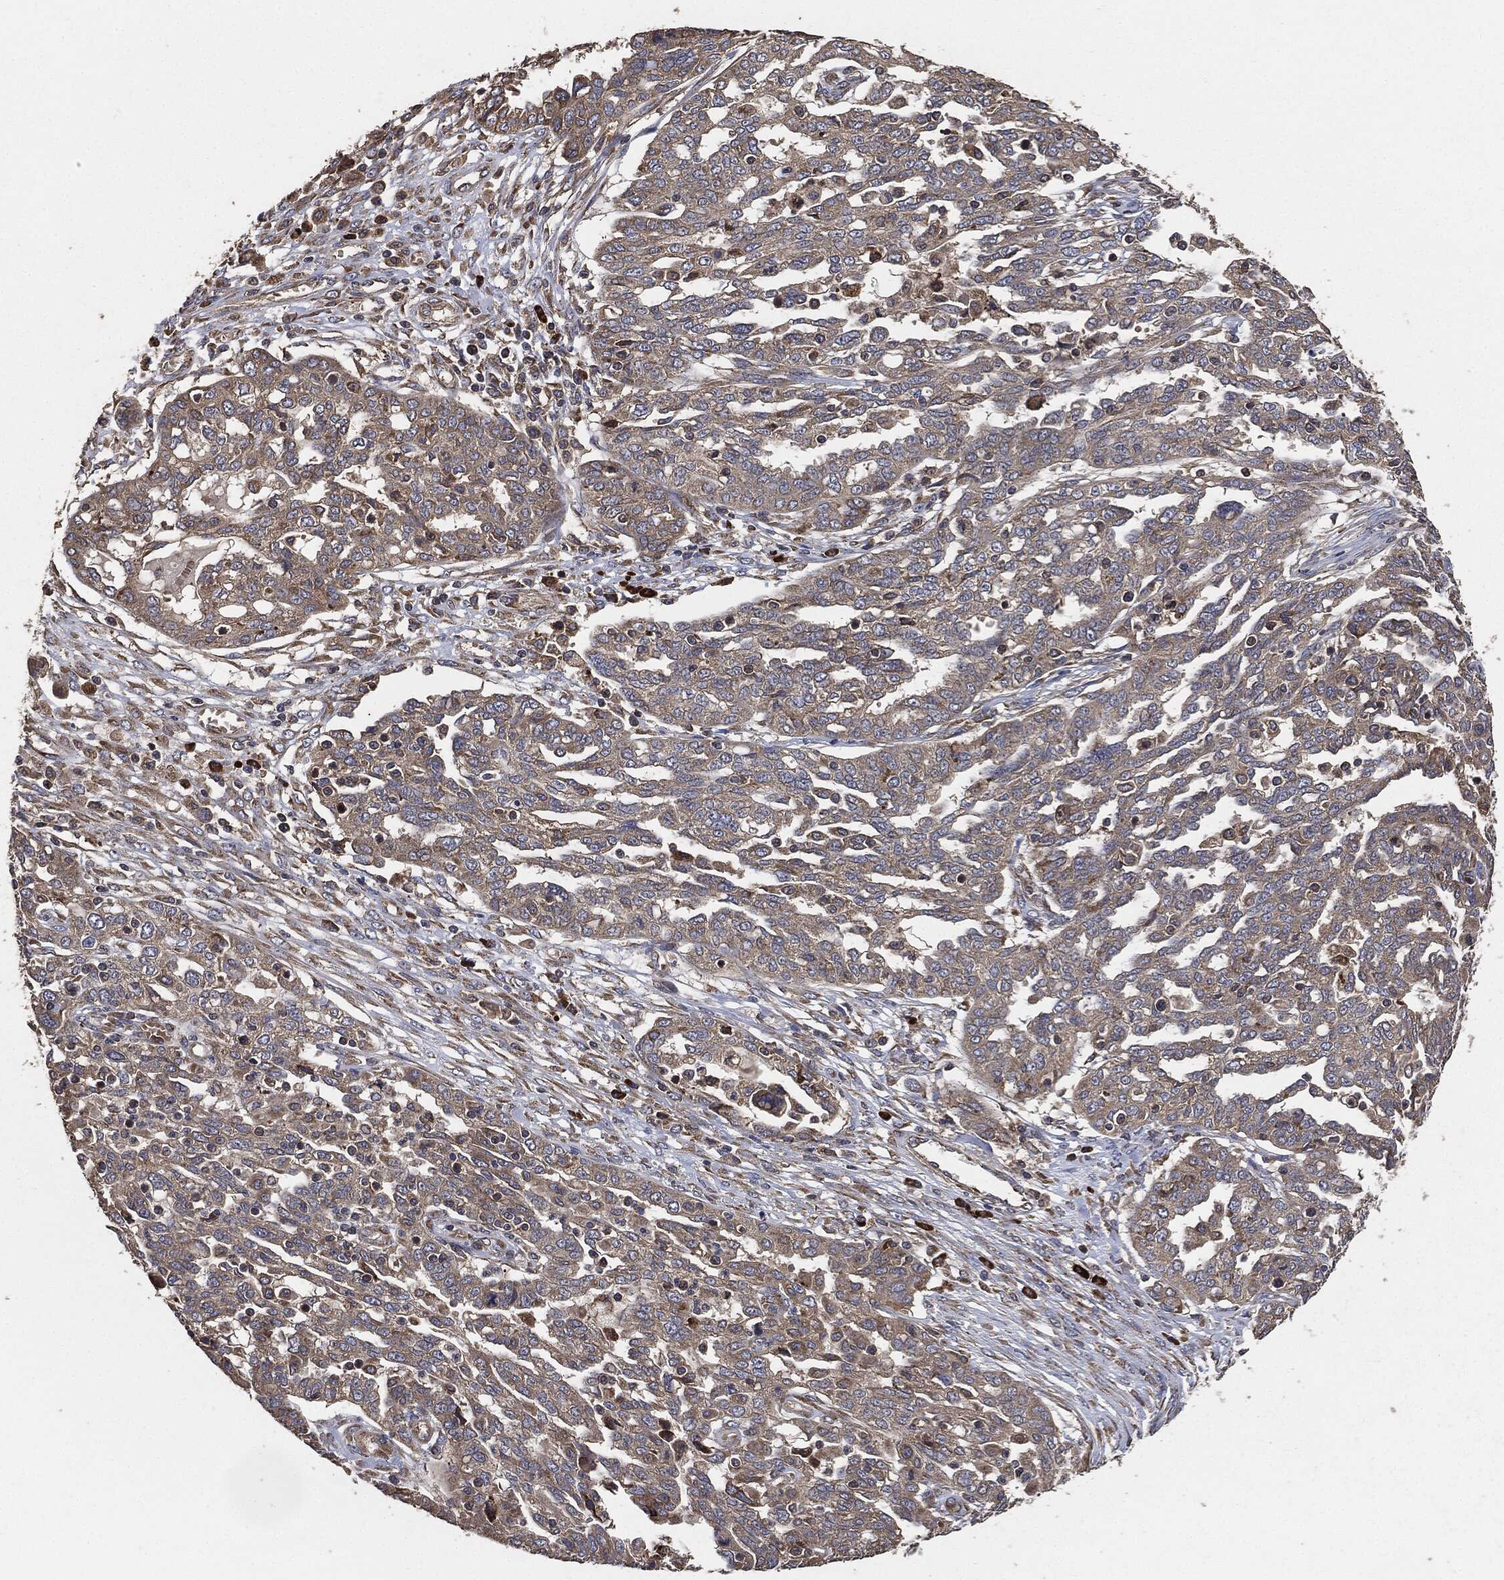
{"staining": {"intensity": "strong", "quantity": "<25%", "location": "cytoplasmic/membranous"}, "tissue": "ovarian cancer", "cell_type": "Tumor cells", "image_type": "cancer", "snomed": [{"axis": "morphology", "description": "Cystadenocarcinoma, serous, NOS"}, {"axis": "topography", "description": "Ovary"}], "caption": "A brown stain labels strong cytoplasmic/membranous staining of a protein in ovarian cancer tumor cells. The protein of interest is stained brown, and the nuclei are stained in blue (DAB IHC with brightfield microscopy, high magnification).", "gene": "STK3", "patient": {"sex": "female", "age": 67}}